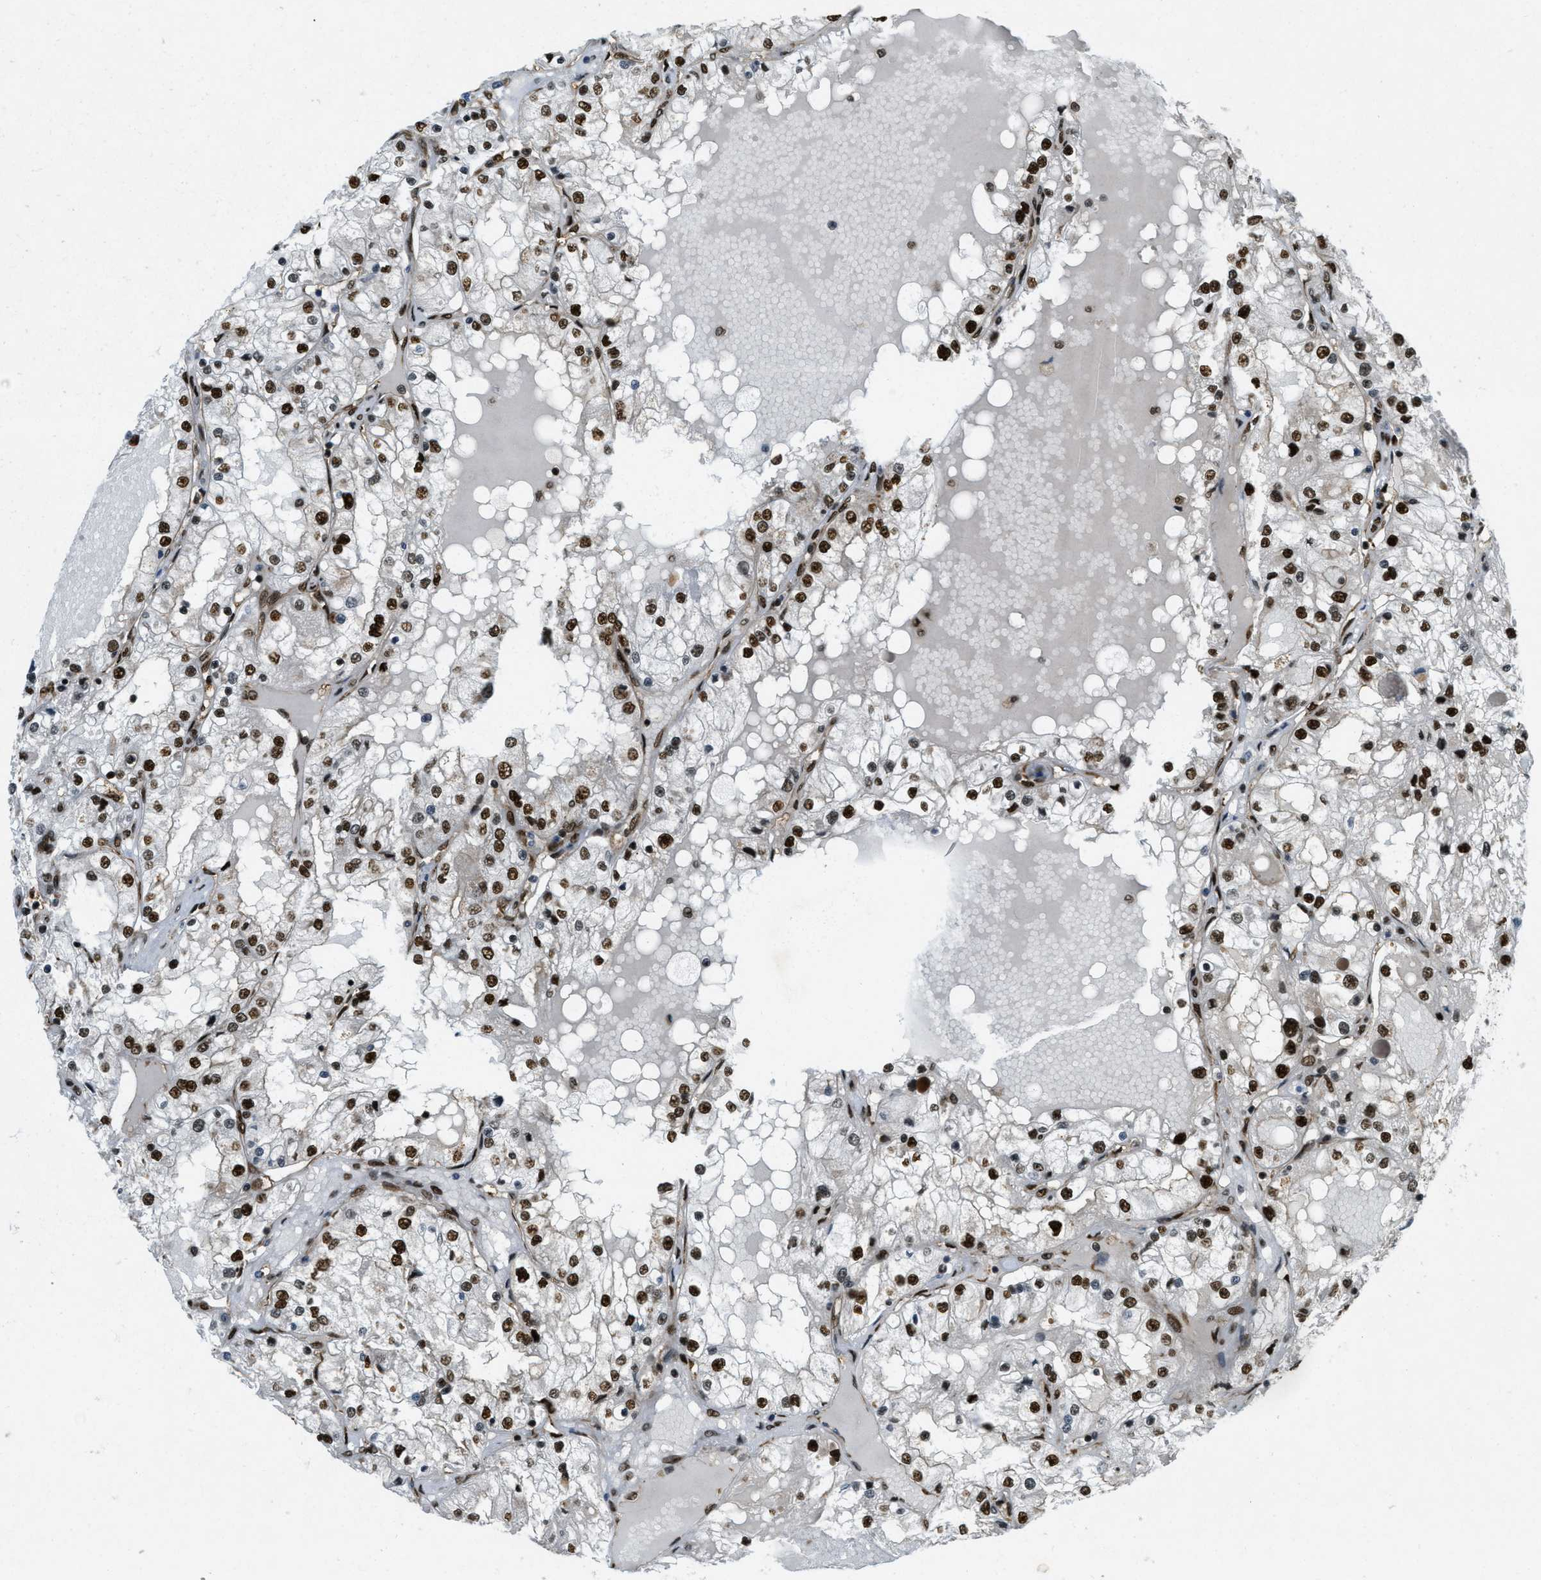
{"staining": {"intensity": "strong", "quantity": ">75%", "location": "nuclear"}, "tissue": "renal cancer", "cell_type": "Tumor cells", "image_type": "cancer", "snomed": [{"axis": "morphology", "description": "Adenocarcinoma, NOS"}, {"axis": "topography", "description": "Kidney"}], "caption": "Protein expression by immunohistochemistry exhibits strong nuclear staining in about >75% of tumor cells in renal cancer. (Brightfield microscopy of DAB IHC at high magnification).", "gene": "ZFR", "patient": {"sex": "male", "age": 68}}